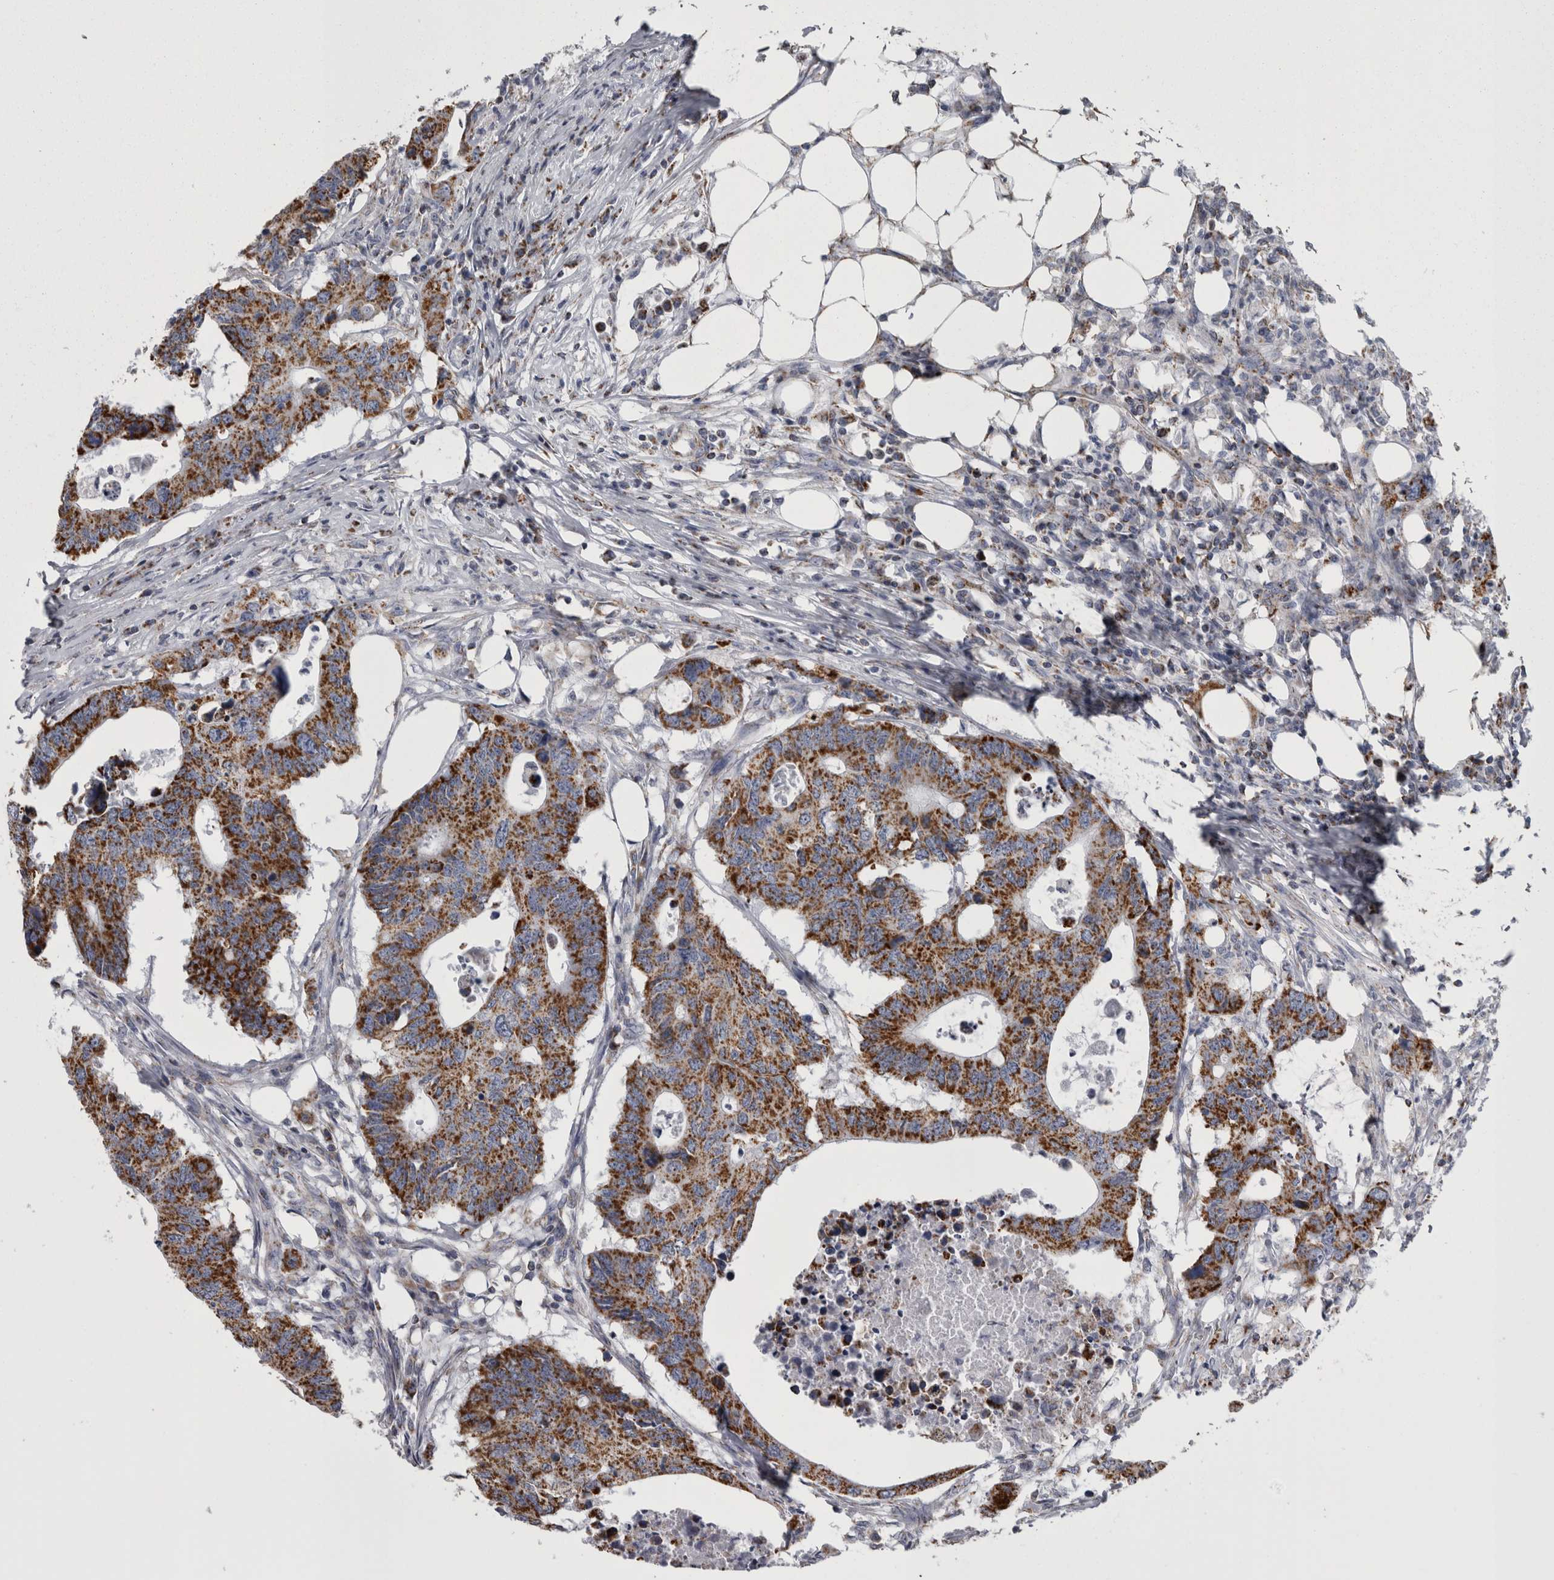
{"staining": {"intensity": "strong", "quantity": ">75%", "location": "cytoplasmic/membranous"}, "tissue": "colorectal cancer", "cell_type": "Tumor cells", "image_type": "cancer", "snomed": [{"axis": "morphology", "description": "Adenocarcinoma, NOS"}, {"axis": "topography", "description": "Colon"}], "caption": "Protein staining of adenocarcinoma (colorectal) tissue reveals strong cytoplasmic/membranous expression in about >75% of tumor cells. (brown staining indicates protein expression, while blue staining denotes nuclei).", "gene": "MDH2", "patient": {"sex": "male", "age": 71}}